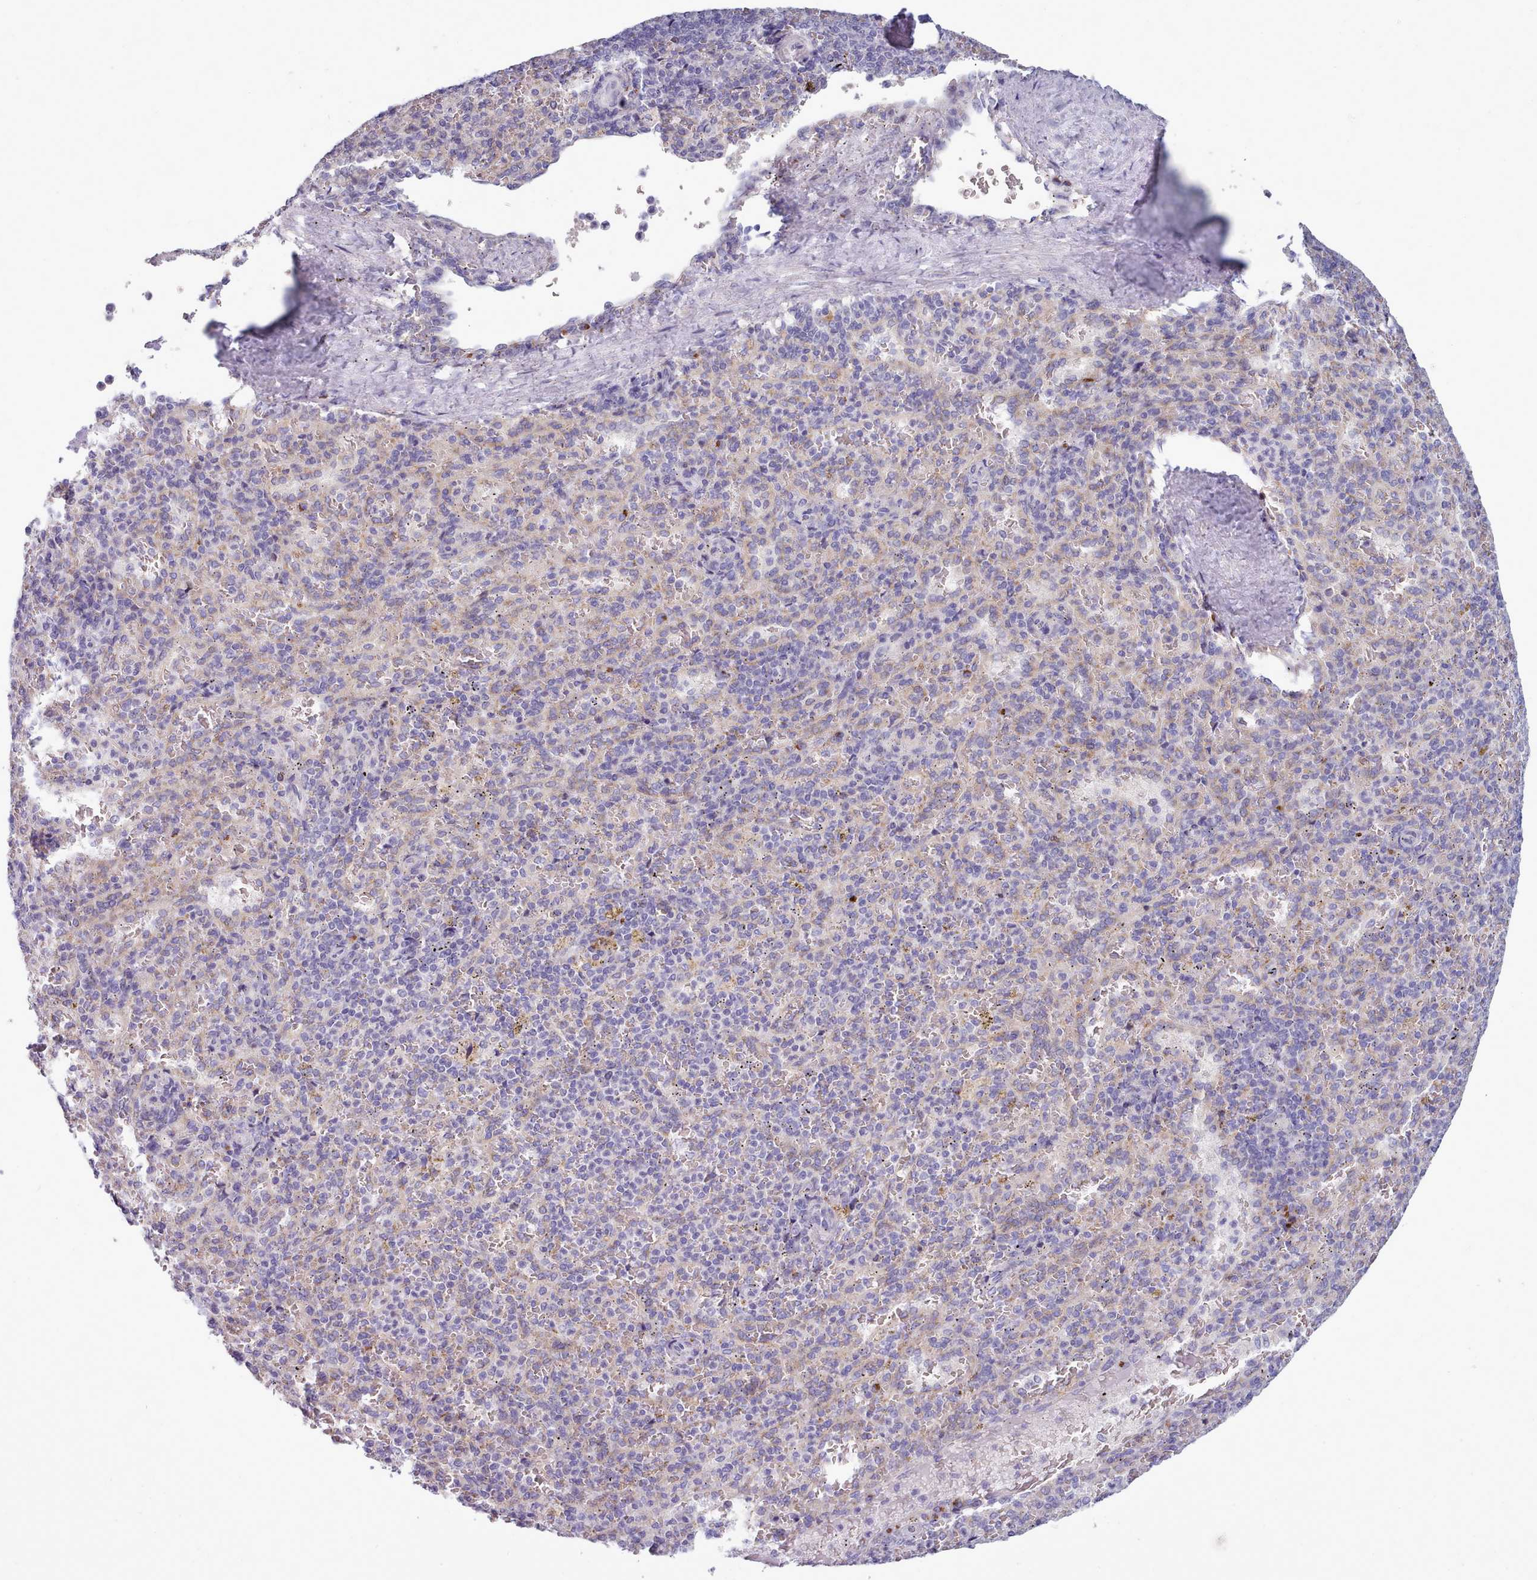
{"staining": {"intensity": "weak", "quantity": "<25%", "location": "cytoplasmic/membranous"}, "tissue": "spleen", "cell_type": "Cells in red pulp", "image_type": "normal", "snomed": [{"axis": "morphology", "description": "Normal tissue, NOS"}, {"axis": "topography", "description": "Spleen"}], "caption": "Immunohistochemistry (IHC) histopathology image of normal spleen: spleen stained with DAB (3,3'-diaminobenzidine) displays no significant protein staining in cells in red pulp.", "gene": "MYRFL", "patient": {"sex": "female", "age": 21}}